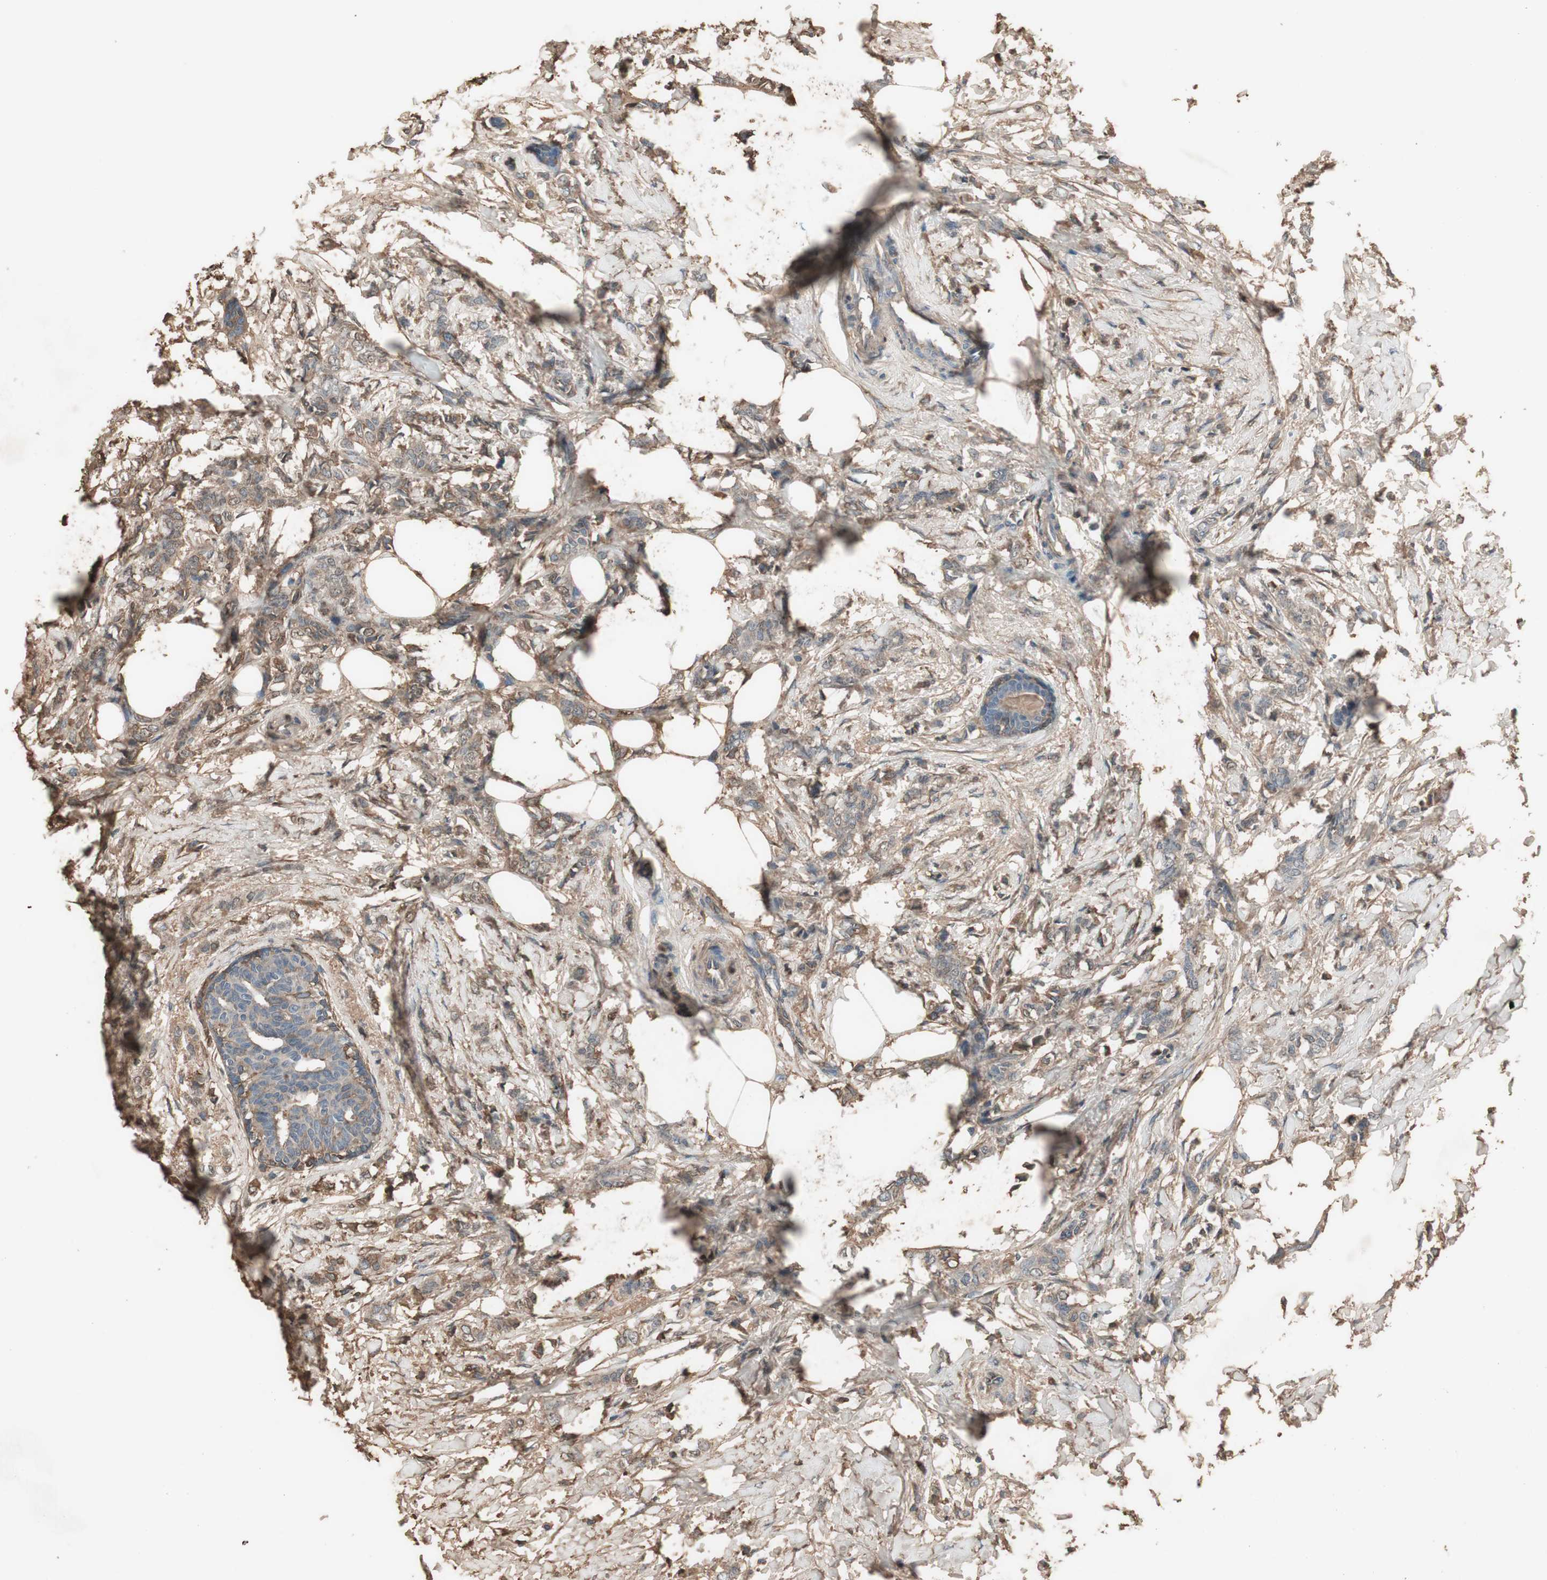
{"staining": {"intensity": "weak", "quantity": ">75%", "location": "cytoplasmic/membranous"}, "tissue": "breast cancer", "cell_type": "Tumor cells", "image_type": "cancer", "snomed": [{"axis": "morphology", "description": "Lobular carcinoma, in situ"}, {"axis": "morphology", "description": "Lobular carcinoma"}, {"axis": "topography", "description": "Breast"}], "caption": "Immunohistochemistry (IHC) micrograph of neoplastic tissue: human breast lobular carcinoma in situ stained using IHC reveals low levels of weak protein expression localized specifically in the cytoplasmic/membranous of tumor cells, appearing as a cytoplasmic/membranous brown color.", "gene": "MMP14", "patient": {"sex": "female", "age": 41}}